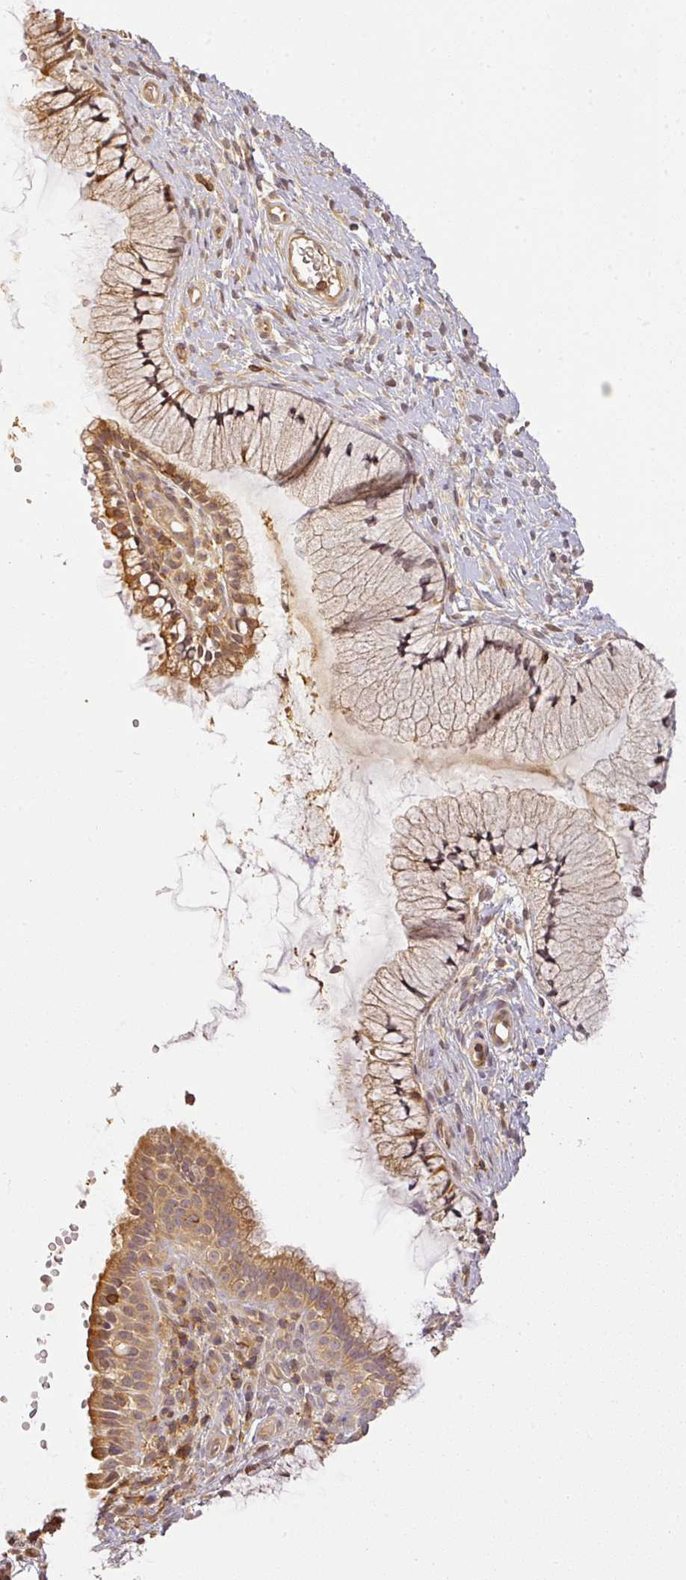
{"staining": {"intensity": "moderate", "quantity": ">75%", "location": "cytoplasmic/membranous"}, "tissue": "nasopharynx", "cell_type": "Respiratory epithelial cells", "image_type": "normal", "snomed": [{"axis": "morphology", "description": "Normal tissue, NOS"}, {"axis": "topography", "description": "Nasopharynx"}], "caption": "Approximately >75% of respiratory epithelial cells in normal human nasopharynx show moderate cytoplasmic/membranous protein expression as visualized by brown immunohistochemical staining.", "gene": "TCL1B", "patient": {"sex": "male", "age": 65}}